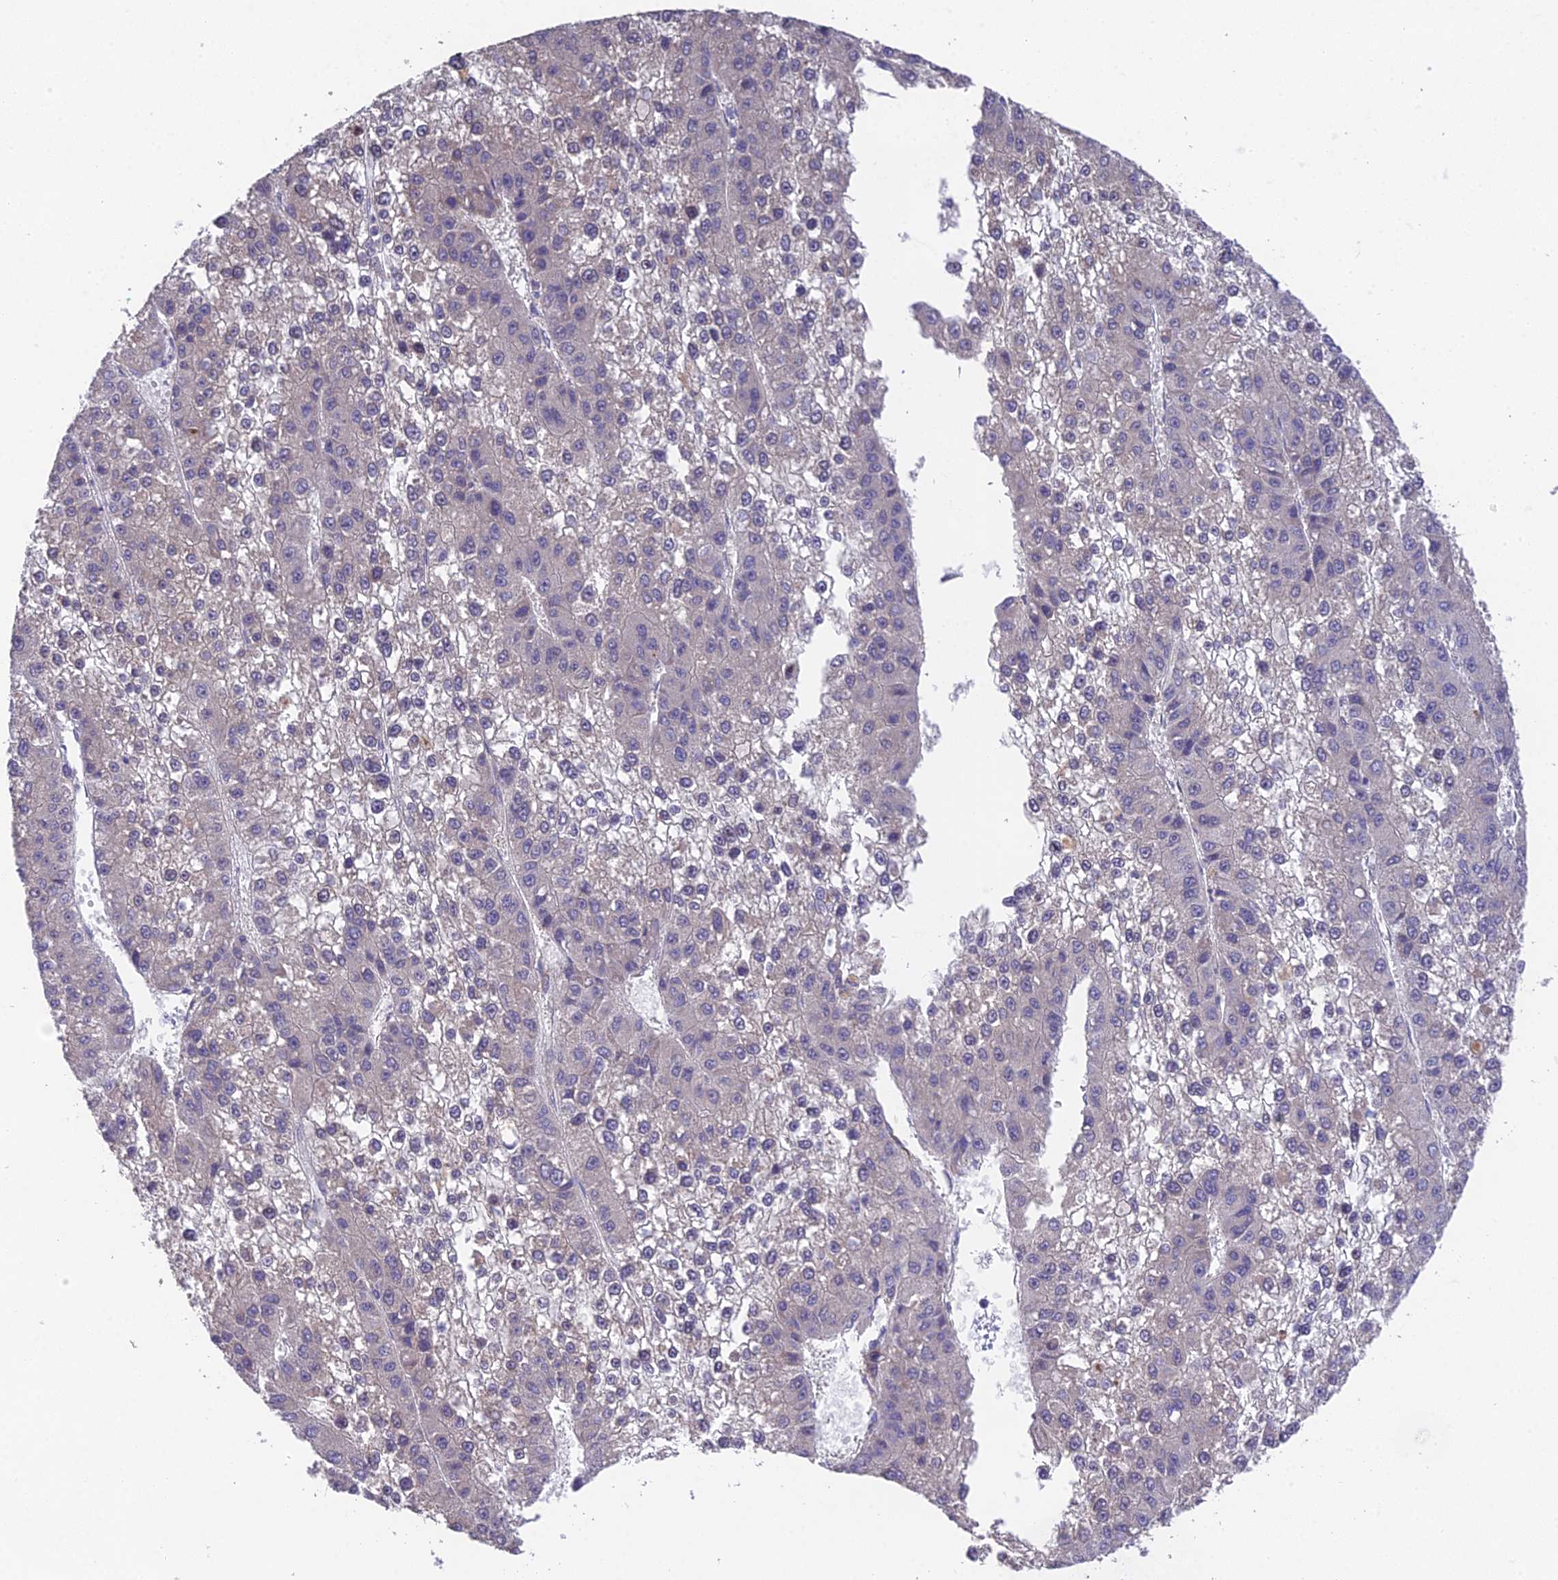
{"staining": {"intensity": "negative", "quantity": "none", "location": "none"}, "tissue": "liver cancer", "cell_type": "Tumor cells", "image_type": "cancer", "snomed": [{"axis": "morphology", "description": "Carcinoma, Hepatocellular, NOS"}, {"axis": "topography", "description": "Liver"}], "caption": "This is a image of immunohistochemistry staining of hepatocellular carcinoma (liver), which shows no expression in tumor cells.", "gene": "PUS10", "patient": {"sex": "female", "age": 73}}